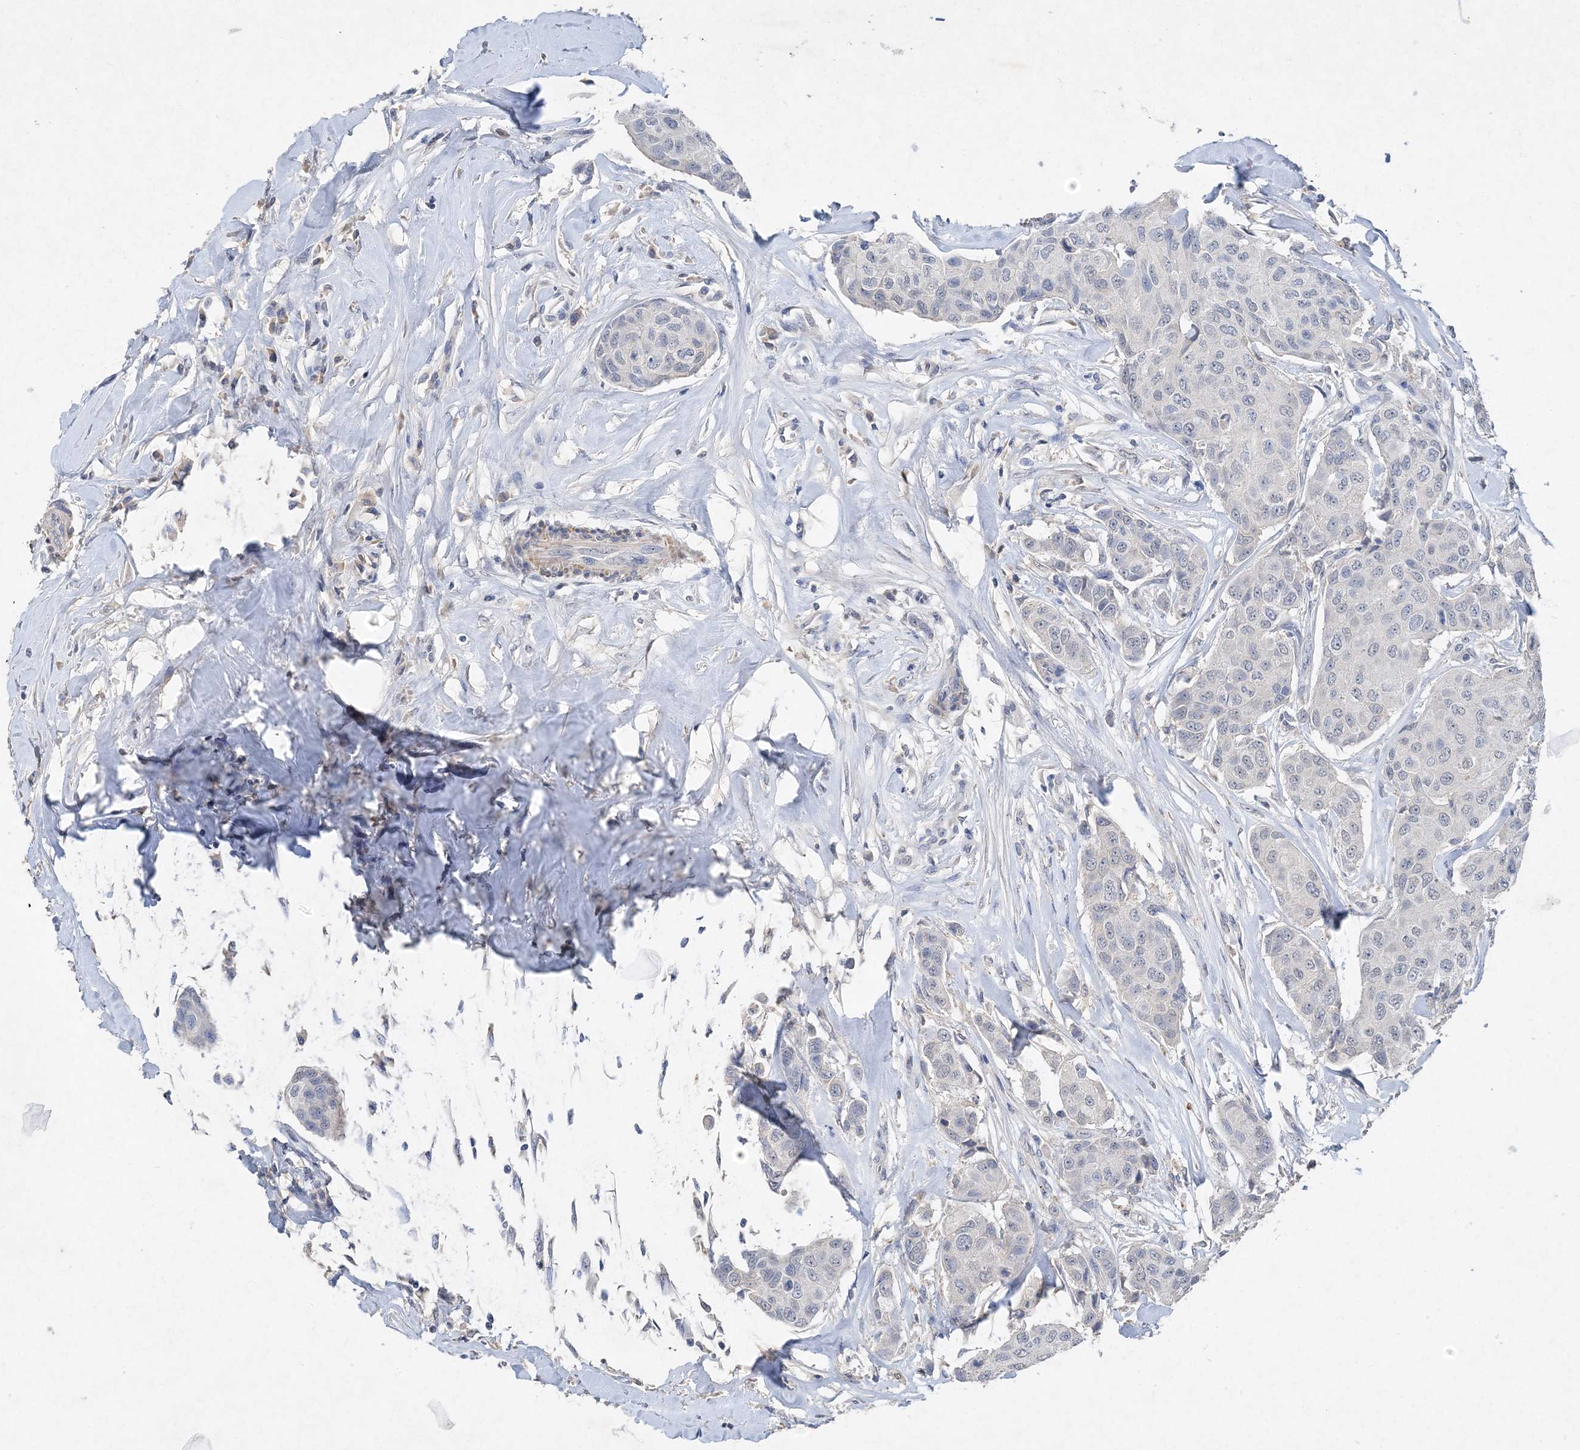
{"staining": {"intensity": "negative", "quantity": "none", "location": "none"}, "tissue": "breast cancer", "cell_type": "Tumor cells", "image_type": "cancer", "snomed": [{"axis": "morphology", "description": "Duct carcinoma"}, {"axis": "topography", "description": "Breast"}], "caption": "Immunohistochemistry histopathology image of human breast cancer stained for a protein (brown), which reveals no positivity in tumor cells.", "gene": "C11orf58", "patient": {"sex": "female", "age": 80}}